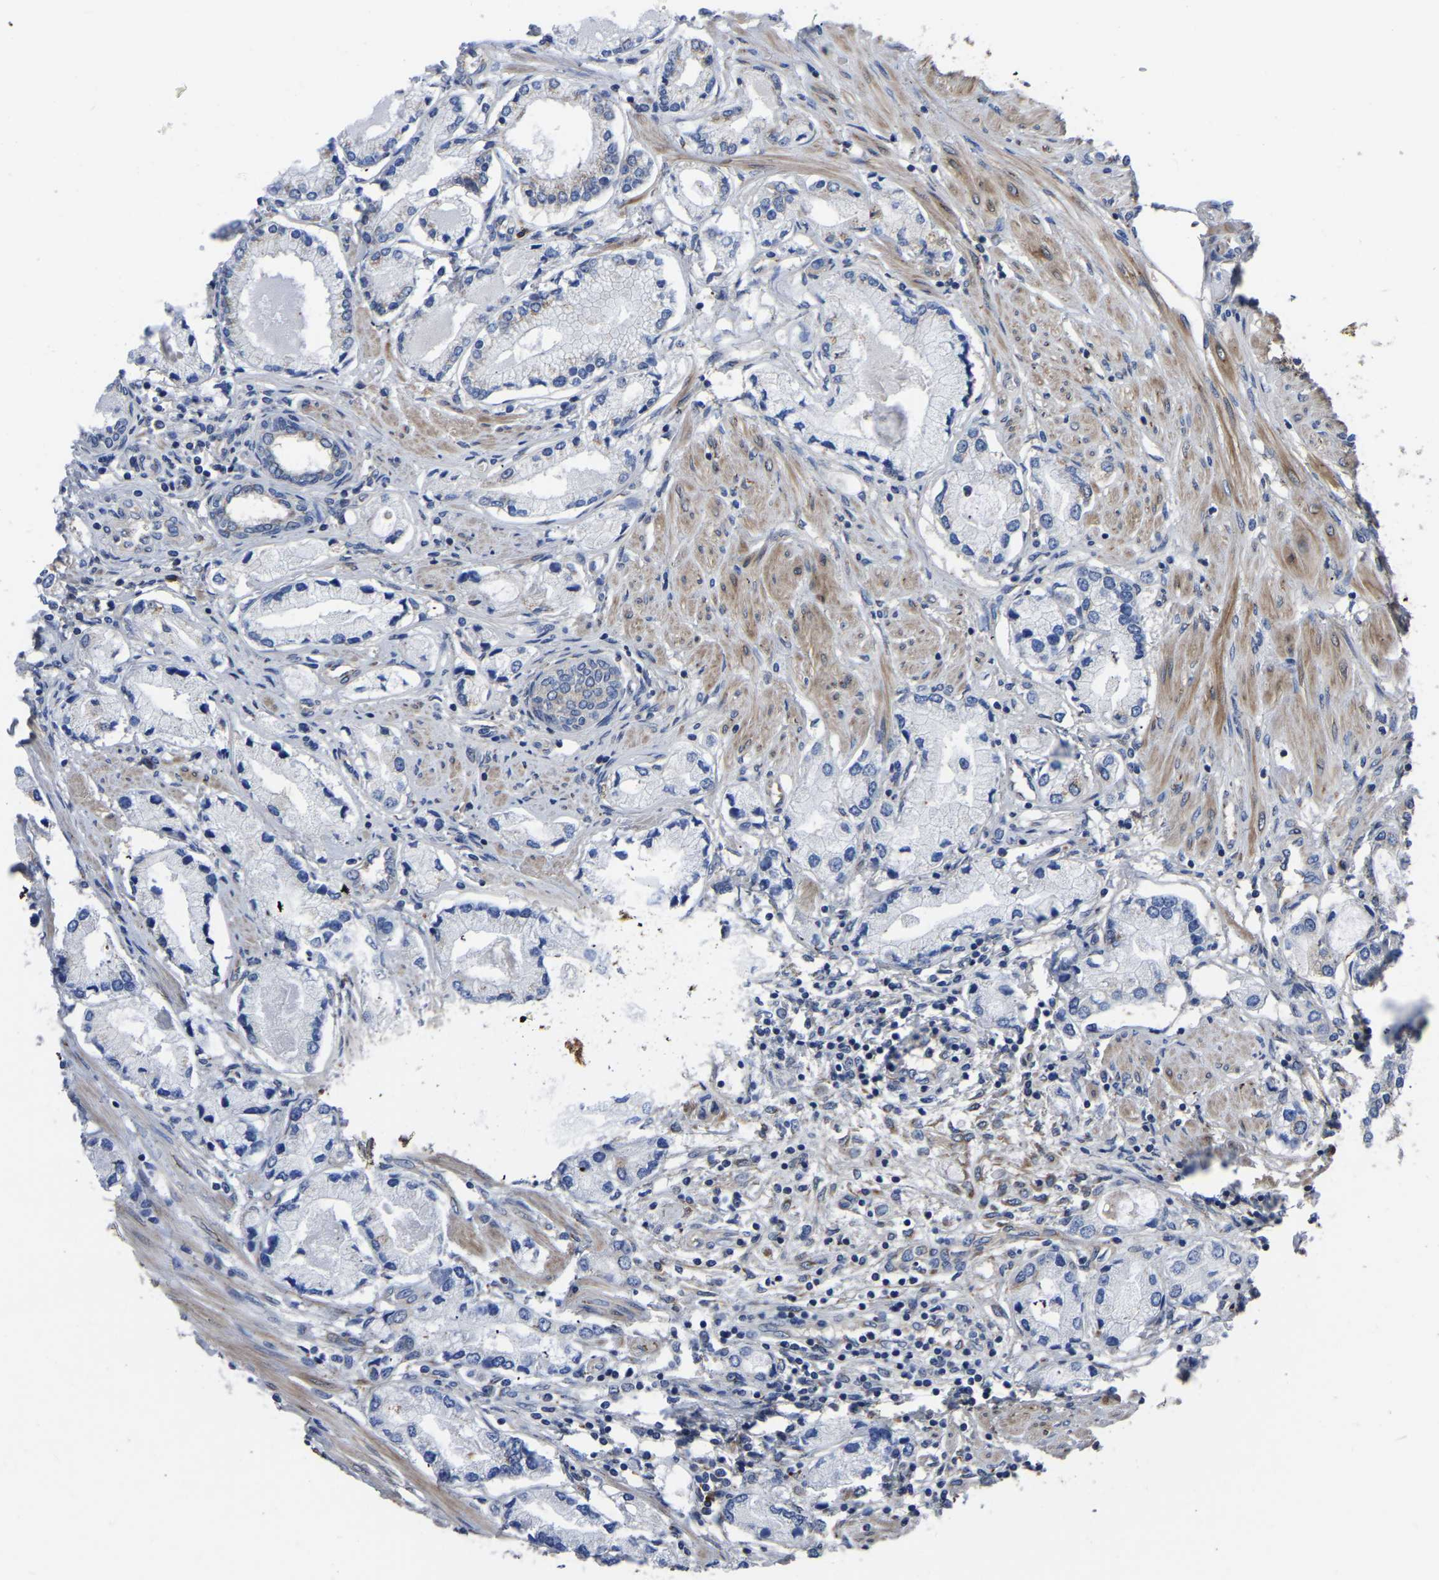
{"staining": {"intensity": "negative", "quantity": "none", "location": "none"}, "tissue": "prostate cancer", "cell_type": "Tumor cells", "image_type": "cancer", "snomed": [{"axis": "morphology", "description": "Adenocarcinoma, Low grade"}, {"axis": "topography", "description": "Prostate"}], "caption": "An immunohistochemistry (IHC) photomicrograph of prostate low-grade adenocarcinoma is shown. There is no staining in tumor cells of prostate low-grade adenocarcinoma.", "gene": "PDLIM7", "patient": {"sex": "male", "age": 63}}